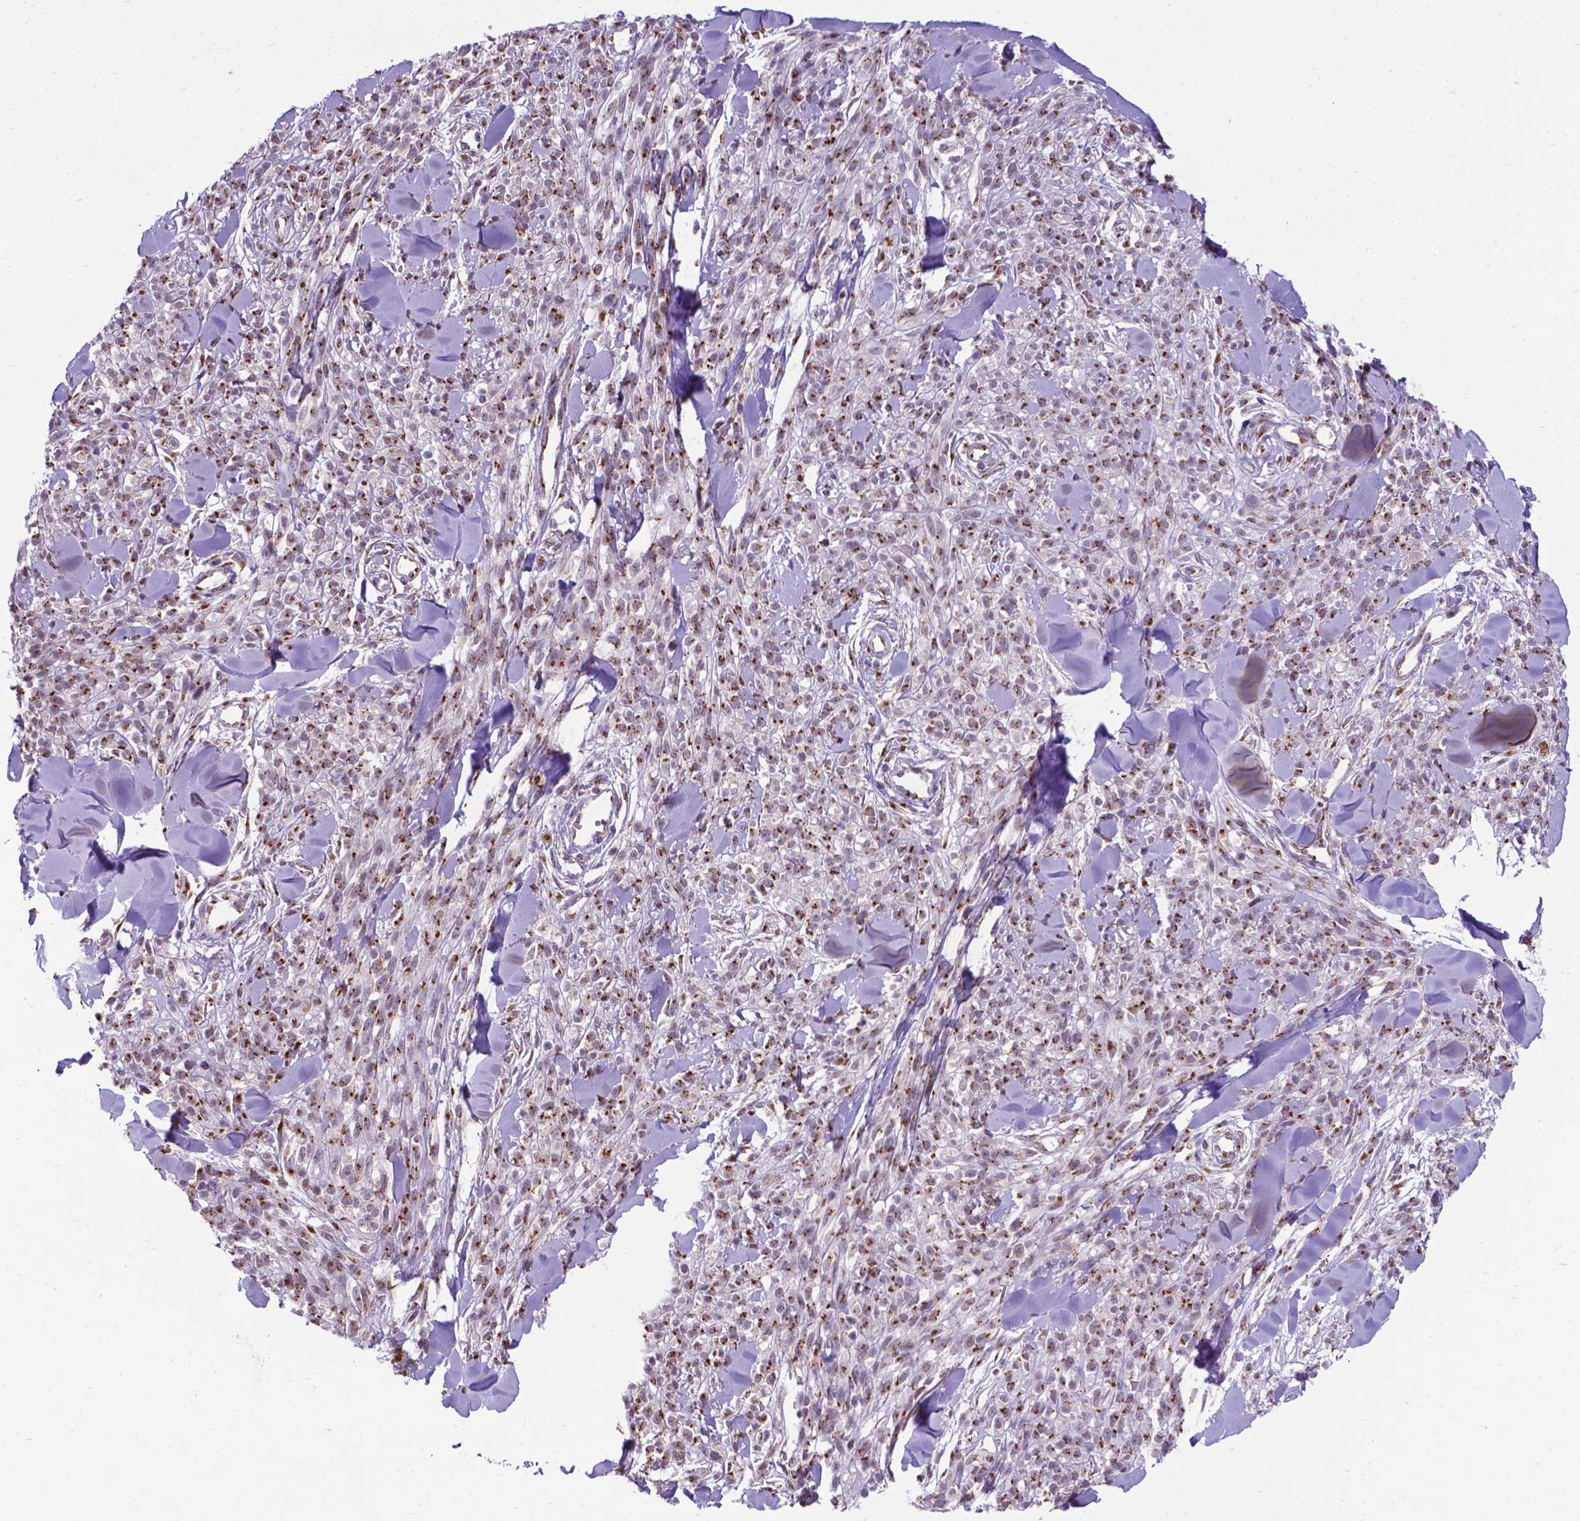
{"staining": {"intensity": "moderate", "quantity": "25%-75%", "location": "cytoplasmic/membranous"}, "tissue": "melanoma", "cell_type": "Tumor cells", "image_type": "cancer", "snomed": [{"axis": "morphology", "description": "Malignant melanoma, NOS"}, {"axis": "topography", "description": "Skin"}, {"axis": "topography", "description": "Skin of trunk"}], "caption": "Protein staining shows moderate cytoplasmic/membranous expression in about 25%-75% of tumor cells in malignant melanoma.", "gene": "MRPL10", "patient": {"sex": "male", "age": 74}}